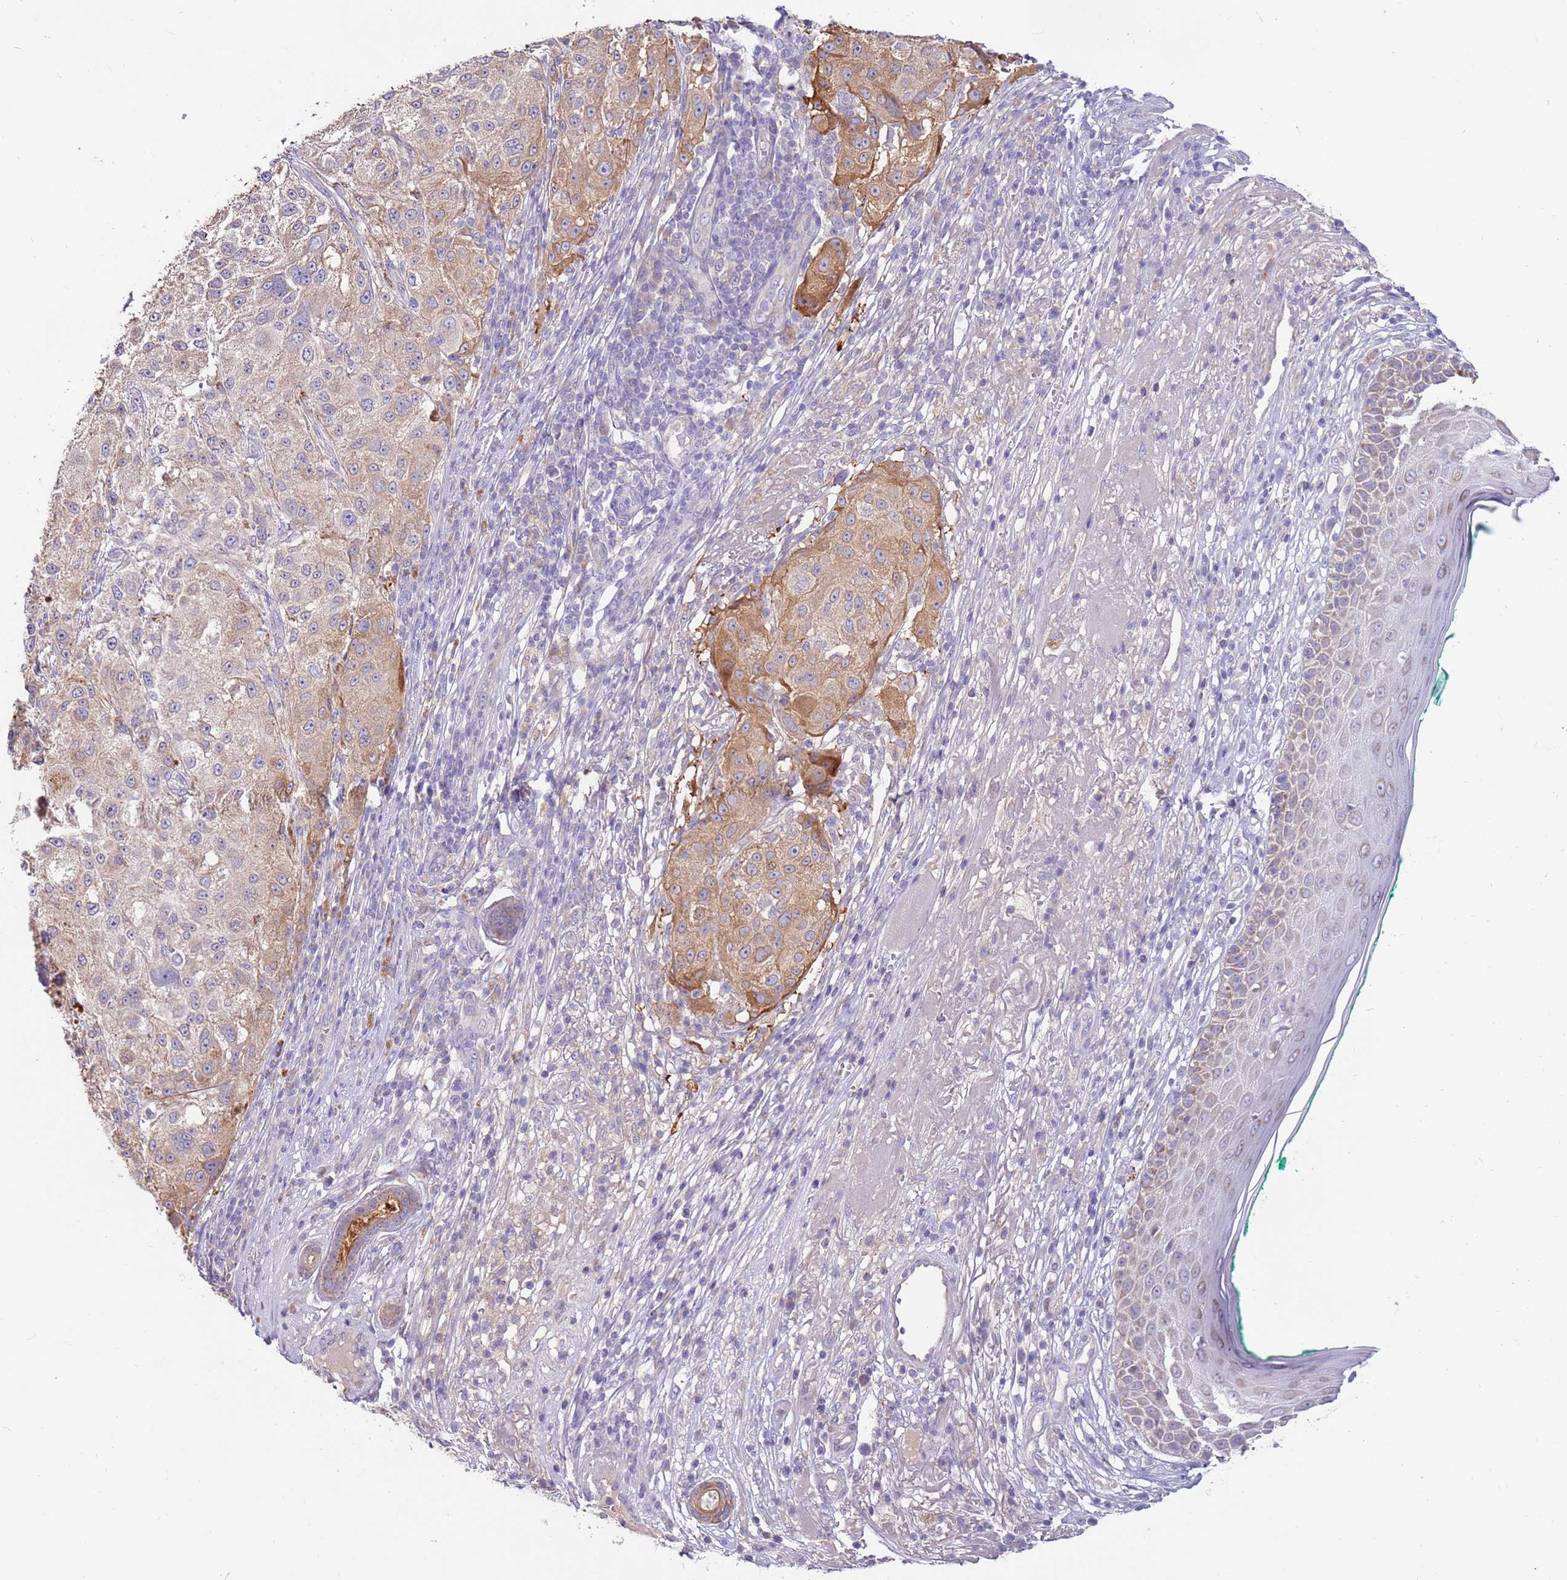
{"staining": {"intensity": "moderate", "quantity": "<25%", "location": "cytoplasmic/membranous"}, "tissue": "melanoma", "cell_type": "Tumor cells", "image_type": "cancer", "snomed": [{"axis": "morphology", "description": "Necrosis, NOS"}, {"axis": "morphology", "description": "Malignant melanoma, NOS"}, {"axis": "topography", "description": "Skin"}], "caption": "Melanoma tissue exhibits moderate cytoplasmic/membranous expression in approximately <25% of tumor cells", "gene": "SLC44A4", "patient": {"sex": "female", "age": 87}}